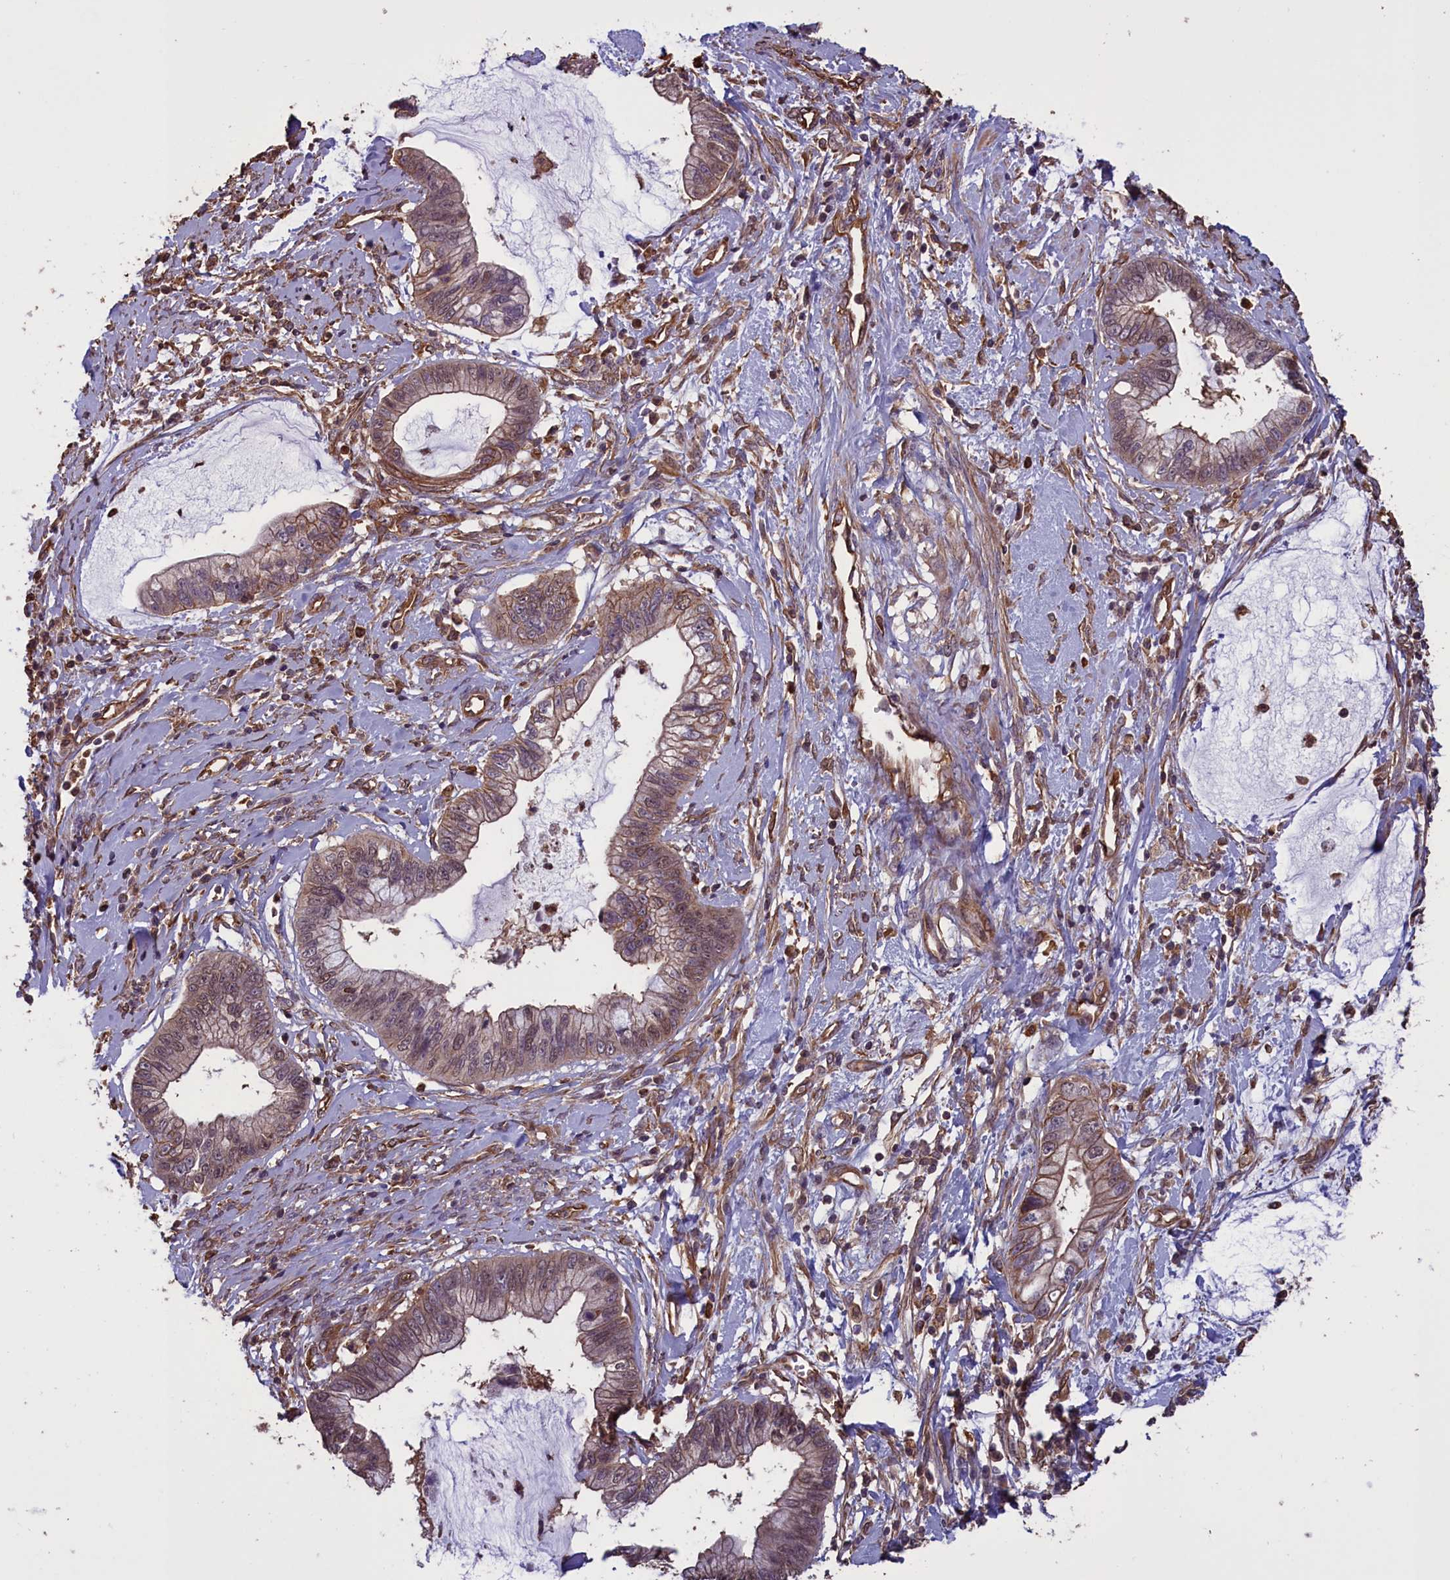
{"staining": {"intensity": "weak", "quantity": ">75%", "location": "cytoplasmic/membranous,nuclear"}, "tissue": "cervical cancer", "cell_type": "Tumor cells", "image_type": "cancer", "snomed": [{"axis": "morphology", "description": "Adenocarcinoma, NOS"}, {"axis": "topography", "description": "Cervix"}], "caption": "Immunohistochemical staining of cervical cancer displays low levels of weak cytoplasmic/membranous and nuclear protein expression in about >75% of tumor cells.", "gene": "DAPK3", "patient": {"sex": "female", "age": 44}}